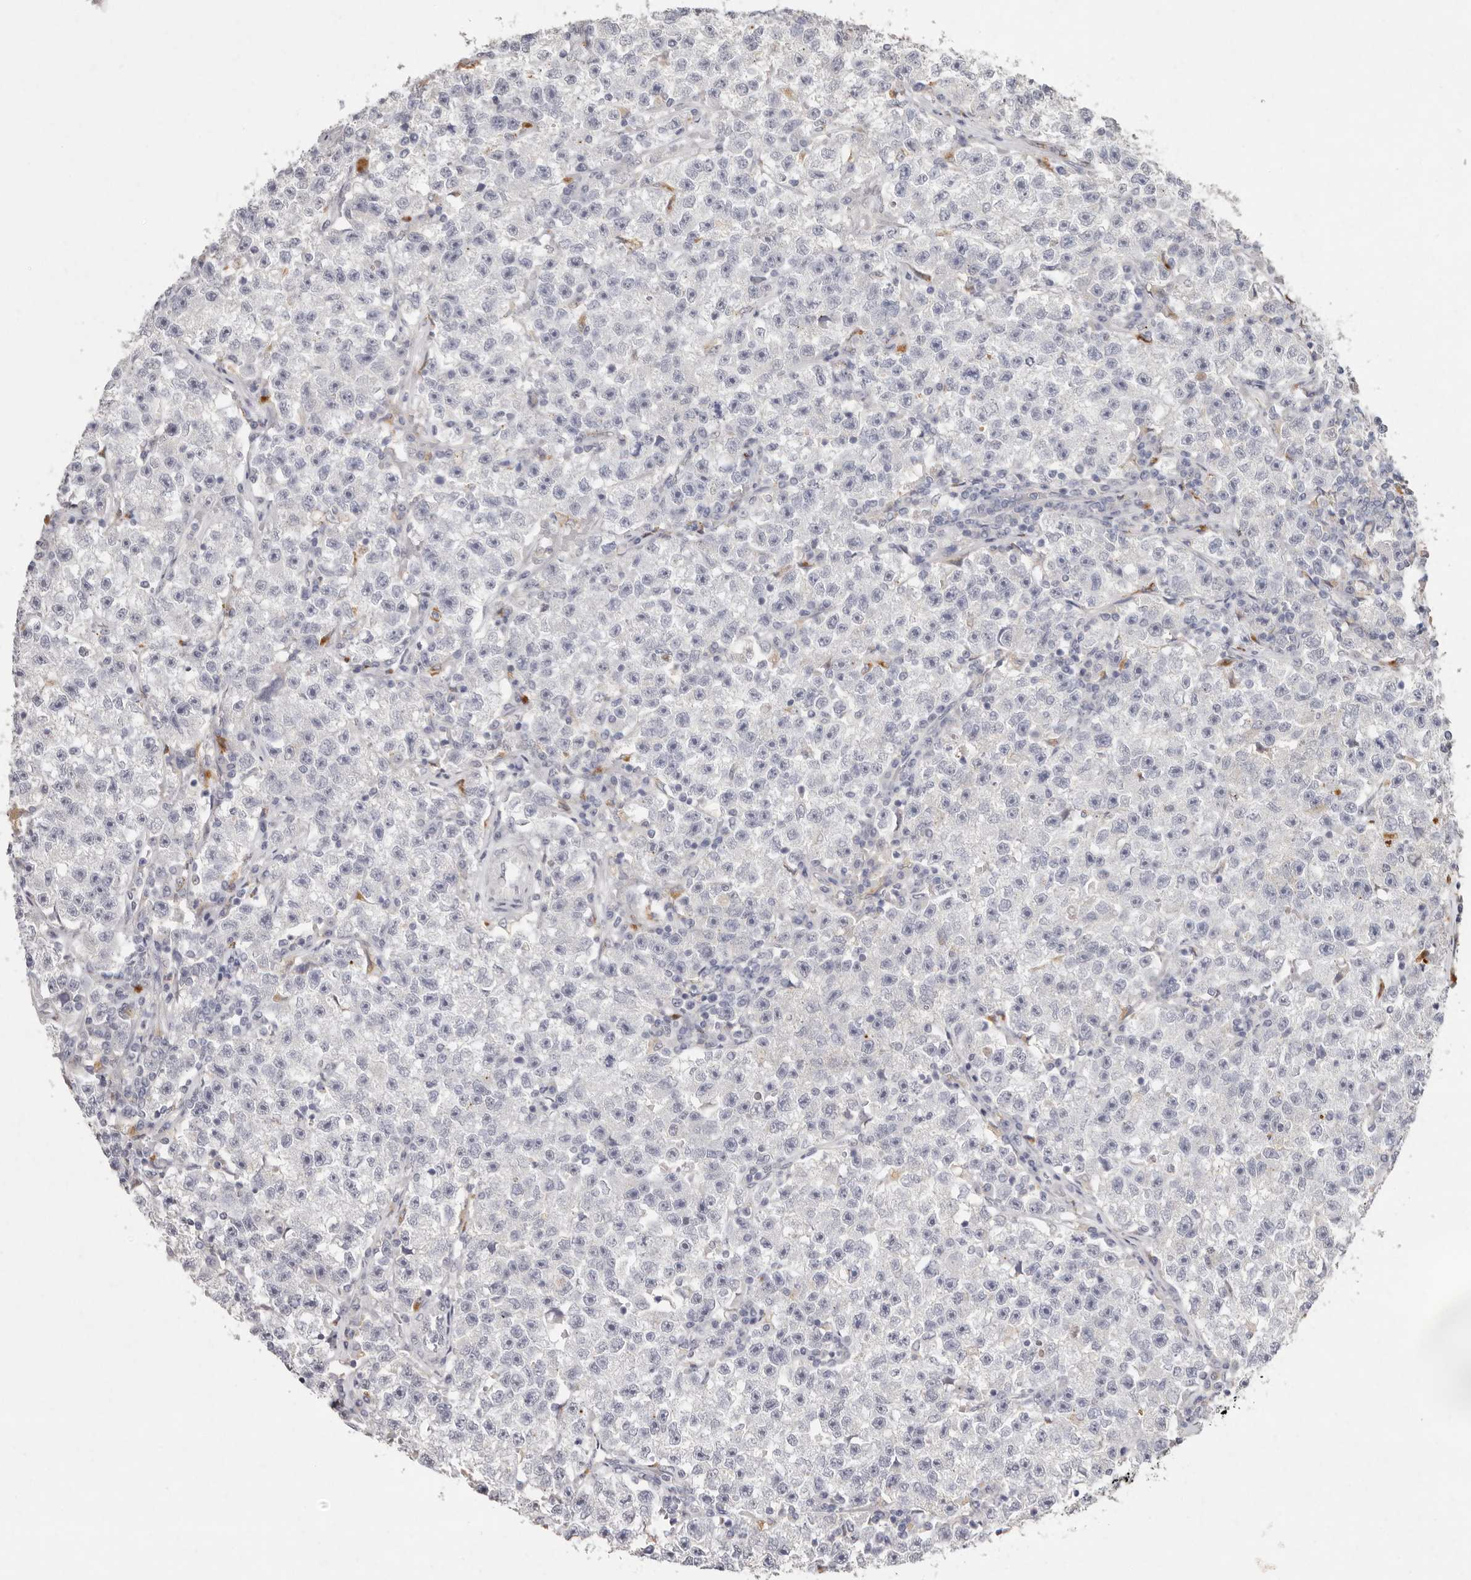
{"staining": {"intensity": "negative", "quantity": "none", "location": "none"}, "tissue": "testis cancer", "cell_type": "Tumor cells", "image_type": "cancer", "snomed": [{"axis": "morphology", "description": "Seminoma, NOS"}, {"axis": "topography", "description": "Testis"}], "caption": "IHC of human seminoma (testis) displays no staining in tumor cells.", "gene": "FAM185A", "patient": {"sex": "male", "age": 22}}